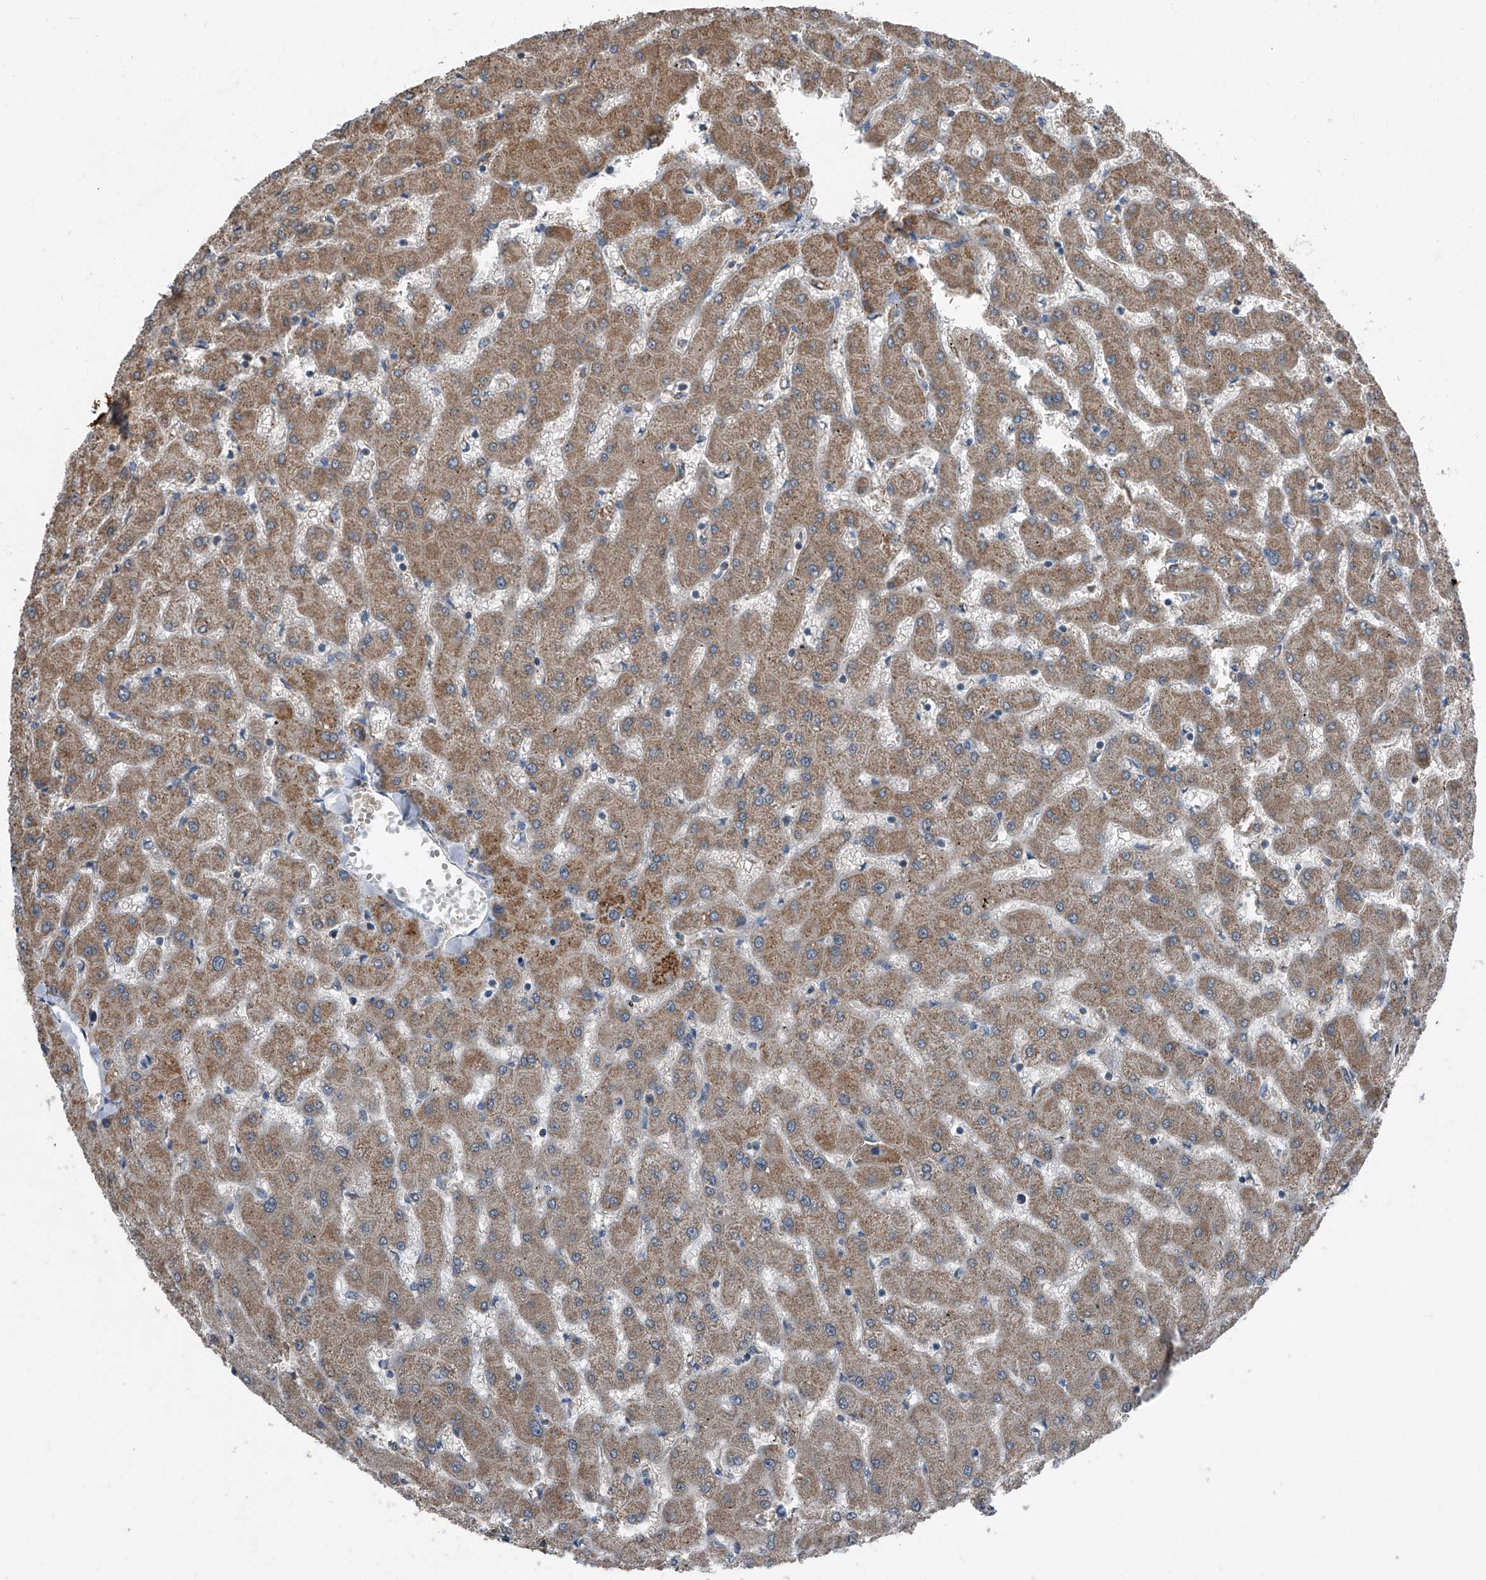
{"staining": {"intensity": "weak", "quantity": ">75%", "location": "cytoplasmic/membranous"}, "tissue": "liver", "cell_type": "Cholangiocytes", "image_type": "normal", "snomed": [{"axis": "morphology", "description": "Normal tissue, NOS"}, {"axis": "topography", "description": "Liver"}], "caption": "Protein expression analysis of unremarkable liver reveals weak cytoplasmic/membranous staining in approximately >75% of cholangiocytes. (DAB IHC with brightfield microscopy, high magnification).", "gene": "CHRNA7", "patient": {"sex": "female", "age": 63}}